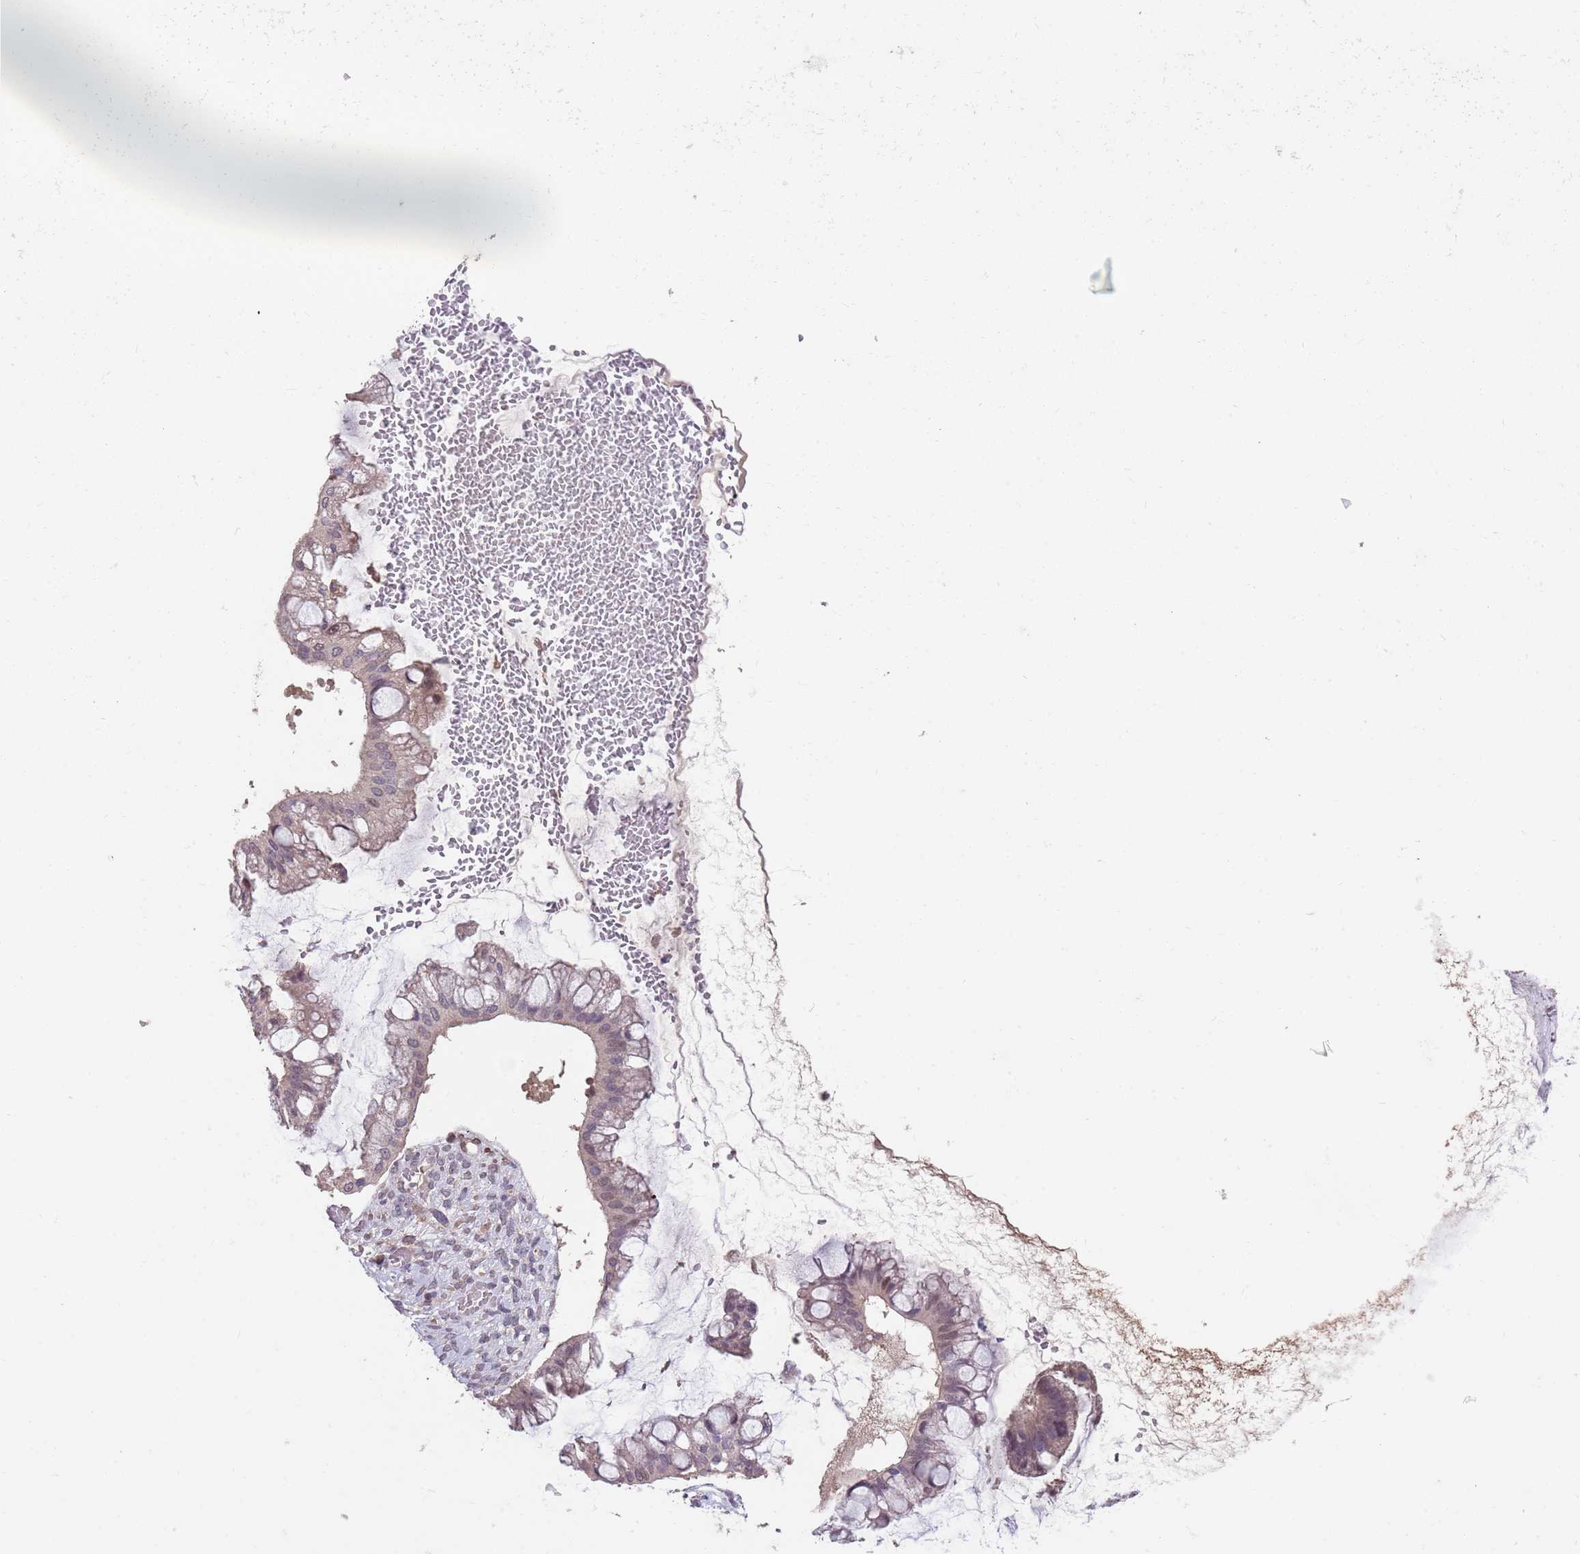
{"staining": {"intensity": "weak", "quantity": "<25%", "location": "cytoplasmic/membranous,nuclear"}, "tissue": "ovarian cancer", "cell_type": "Tumor cells", "image_type": "cancer", "snomed": [{"axis": "morphology", "description": "Cystadenocarcinoma, mucinous, NOS"}, {"axis": "topography", "description": "Ovary"}], "caption": "Immunohistochemistry (IHC) image of neoplastic tissue: ovarian cancer (mucinous cystadenocarcinoma) stained with DAB reveals no significant protein staining in tumor cells.", "gene": "MEI1", "patient": {"sex": "female", "age": 73}}